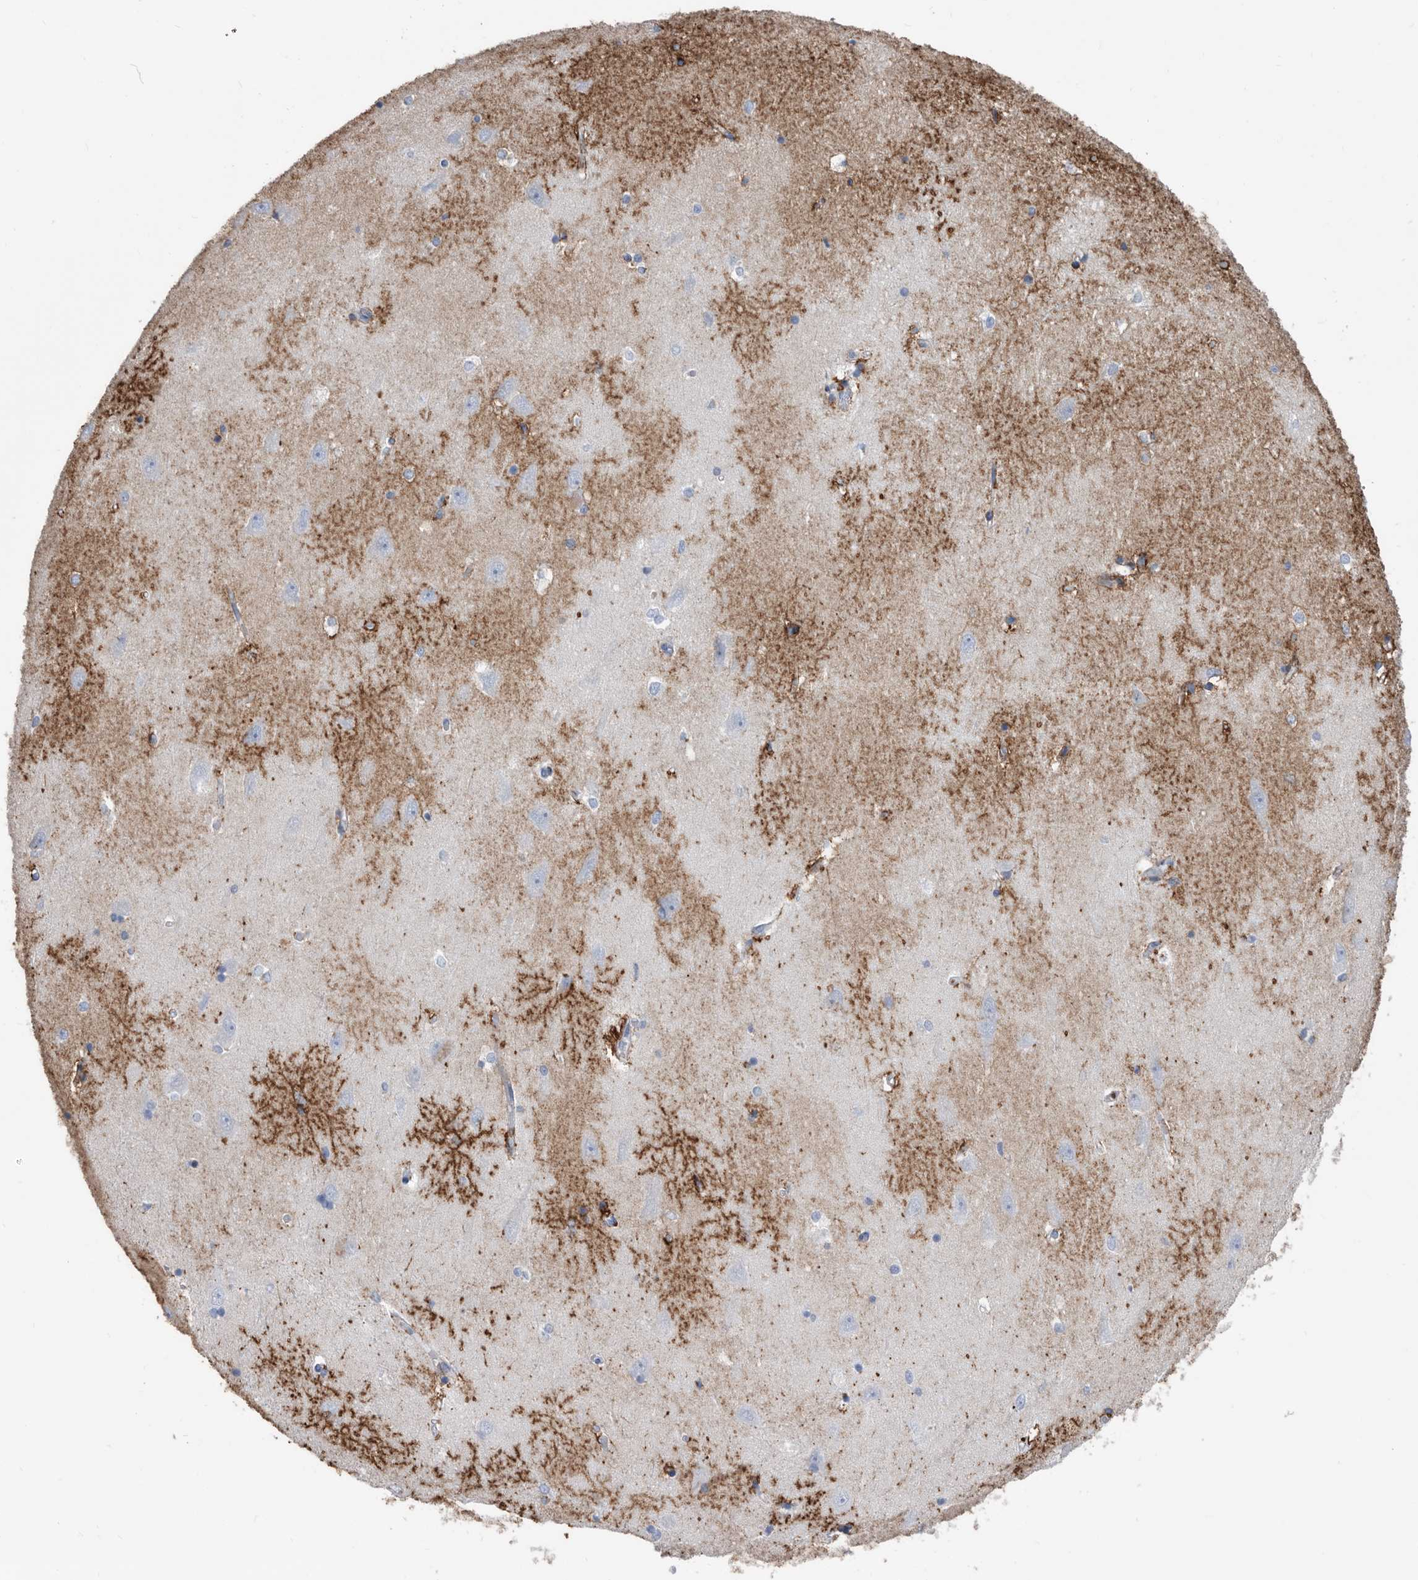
{"staining": {"intensity": "strong", "quantity": "<25%", "location": "cytoplasmic/membranous"}, "tissue": "hippocampus", "cell_type": "Glial cells", "image_type": "normal", "snomed": [{"axis": "morphology", "description": "Normal tissue, NOS"}, {"axis": "topography", "description": "Hippocampus"}], "caption": "DAB immunohistochemical staining of unremarkable hippocampus demonstrates strong cytoplasmic/membranous protein staining in approximately <25% of glial cells. (DAB = brown stain, brightfield microscopy at high magnification).", "gene": "MS4A4A", "patient": {"sex": "male", "age": 45}}